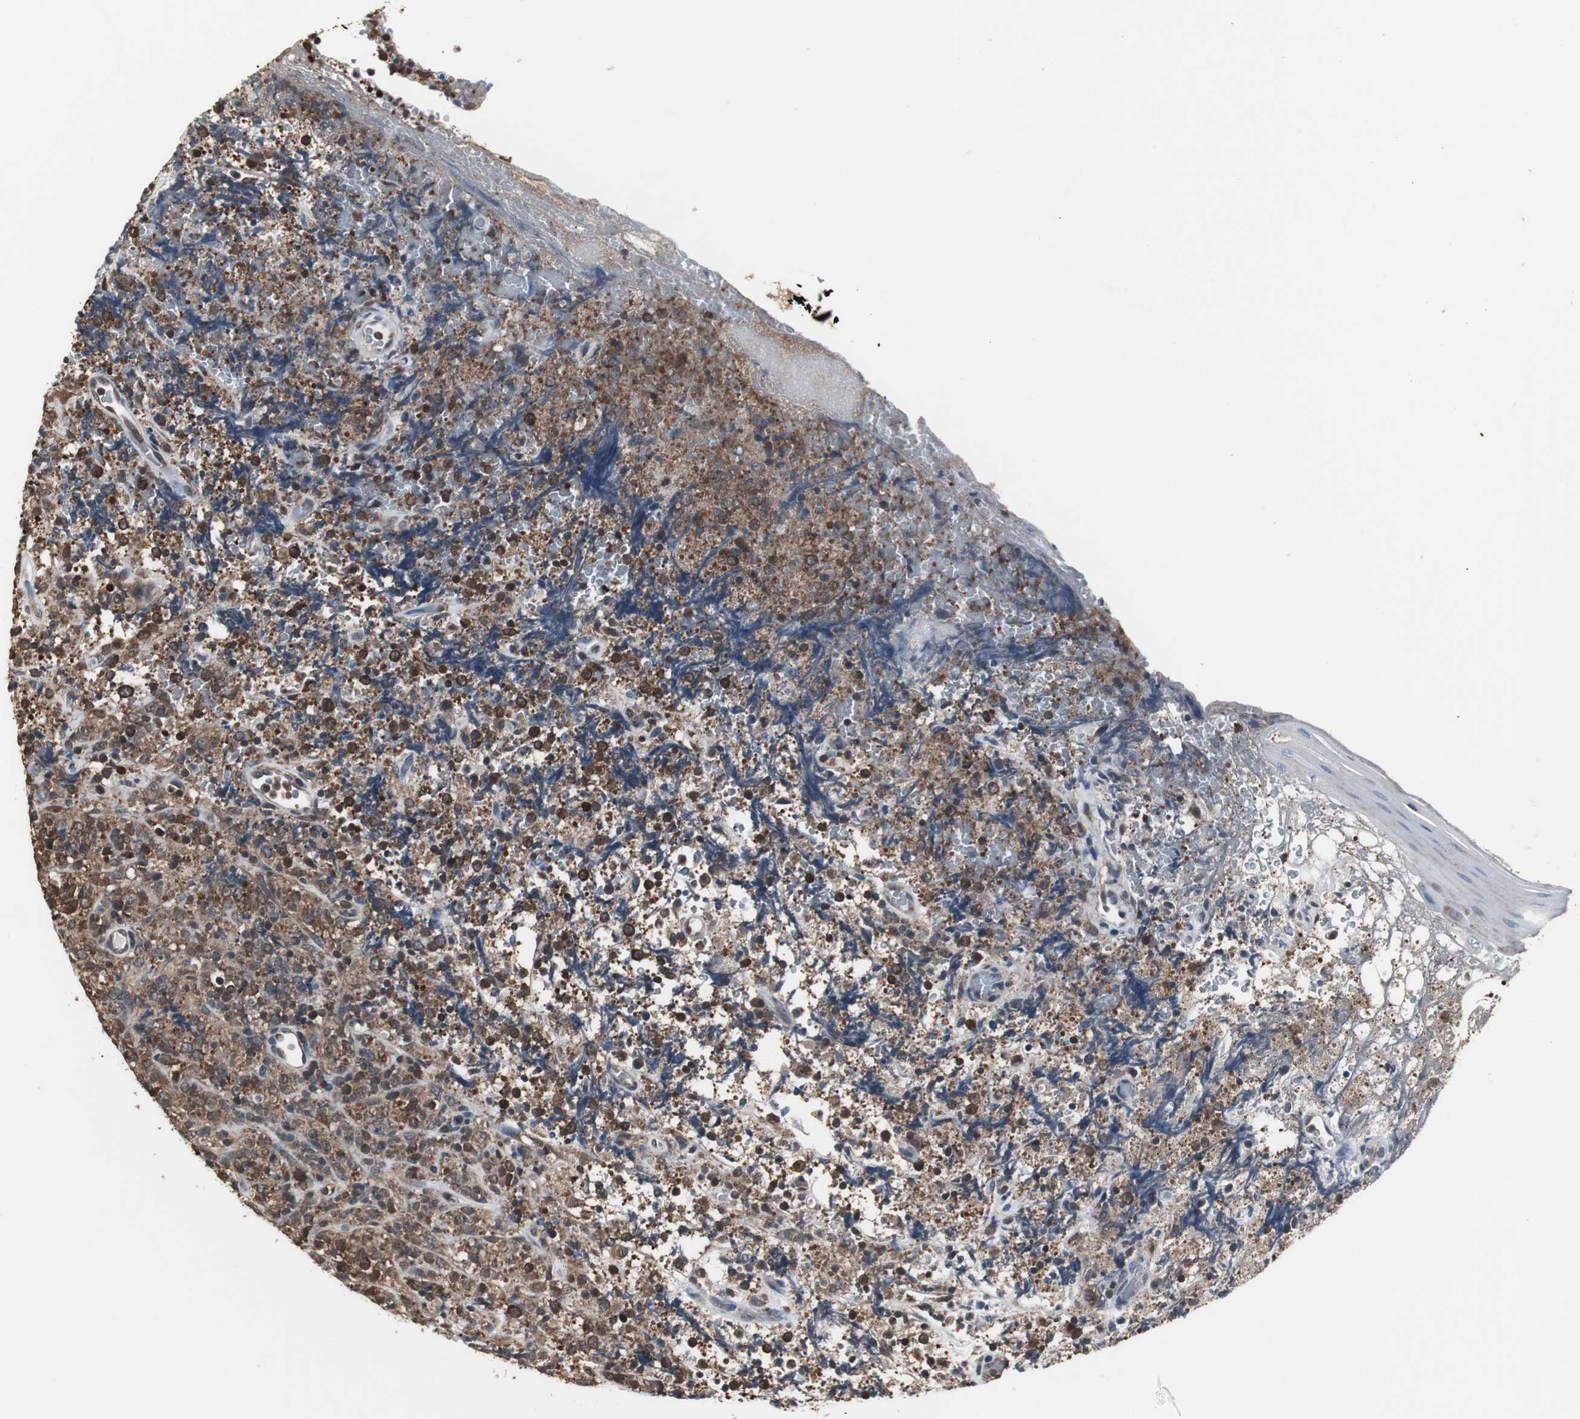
{"staining": {"intensity": "strong", "quantity": ">75%", "location": "cytoplasmic/membranous"}, "tissue": "lymphoma", "cell_type": "Tumor cells", "image_type": "cancer", "snomed": [{"axis": "morphology", "description": "Malignant lymphoma, non-Hodgkin's type, High grade"}, {"axis": "topography", "description": "Tonsil"}], "caption": "Tumor cells display high levels of strong cytoplasmic/membranous positivity in about >75% of cells in lymphoma.", "gene": "ZSCAN22", "patient": {"sex": "female", "age": 36}}